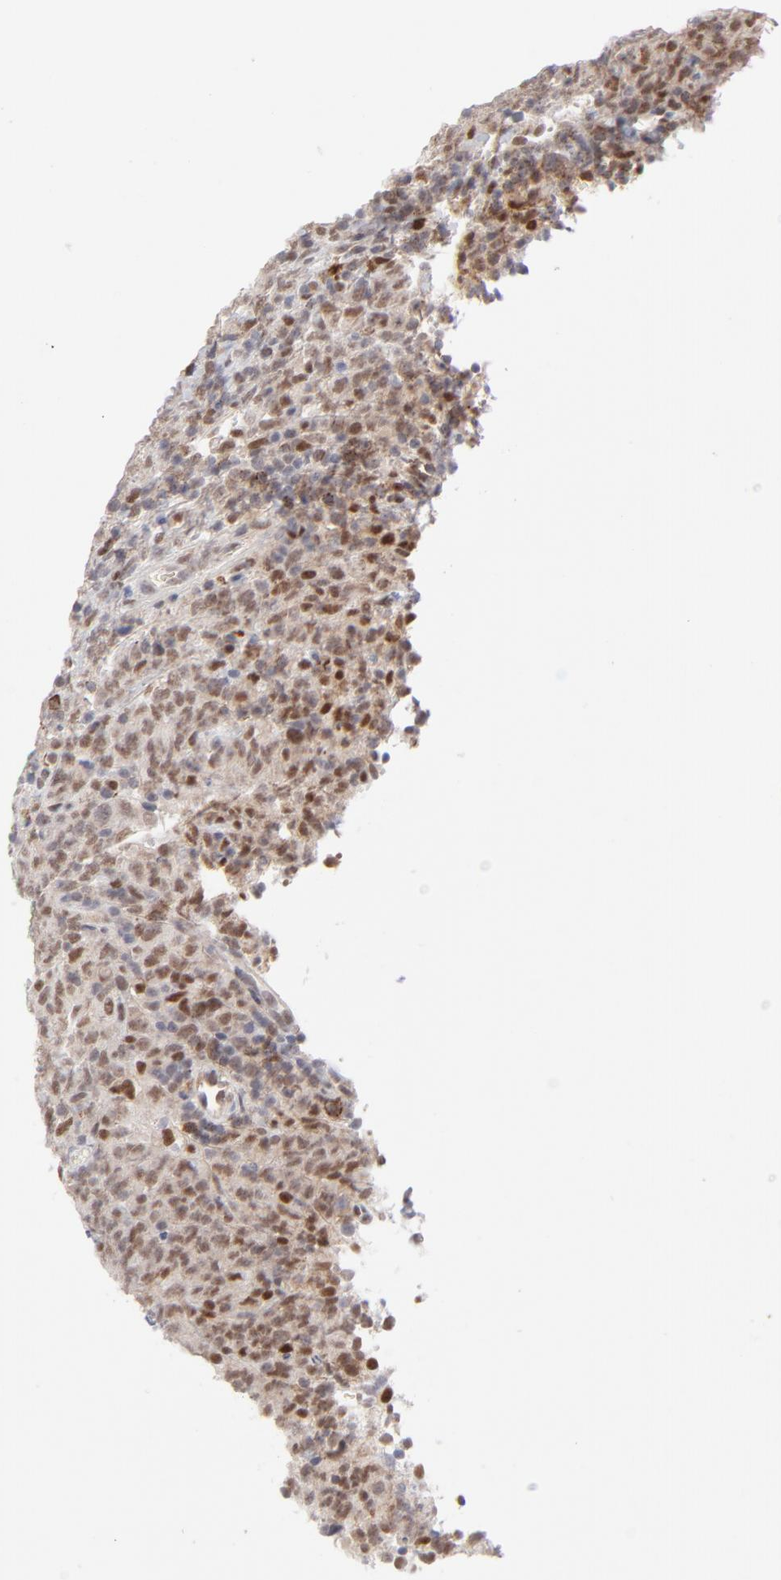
{"staining": {"intensity": "moderate", "quantity": ">75%", "location": "cytoplasmic/membranous,nuclear"}, "tissue": "lymphoma", "cell_type": "Tumor cells", "image_type": "cancer", "snomed": [{"axis": "morphology", "description": "Malignant lymphoma, non-Hodgkin's type, High grade"}, {"axis": "topography", "description": "Tonsil"}], "caption": "Malignant lymphoma, non-Hodgkin's type (high-grade) stained with immunohistochemistry shows moderate cytoplasmic/membranous and nuclear positivity in approximately >75% of tumor cells.", "gene": "NBN", "patient": {"sex": "female", "age": 36}}